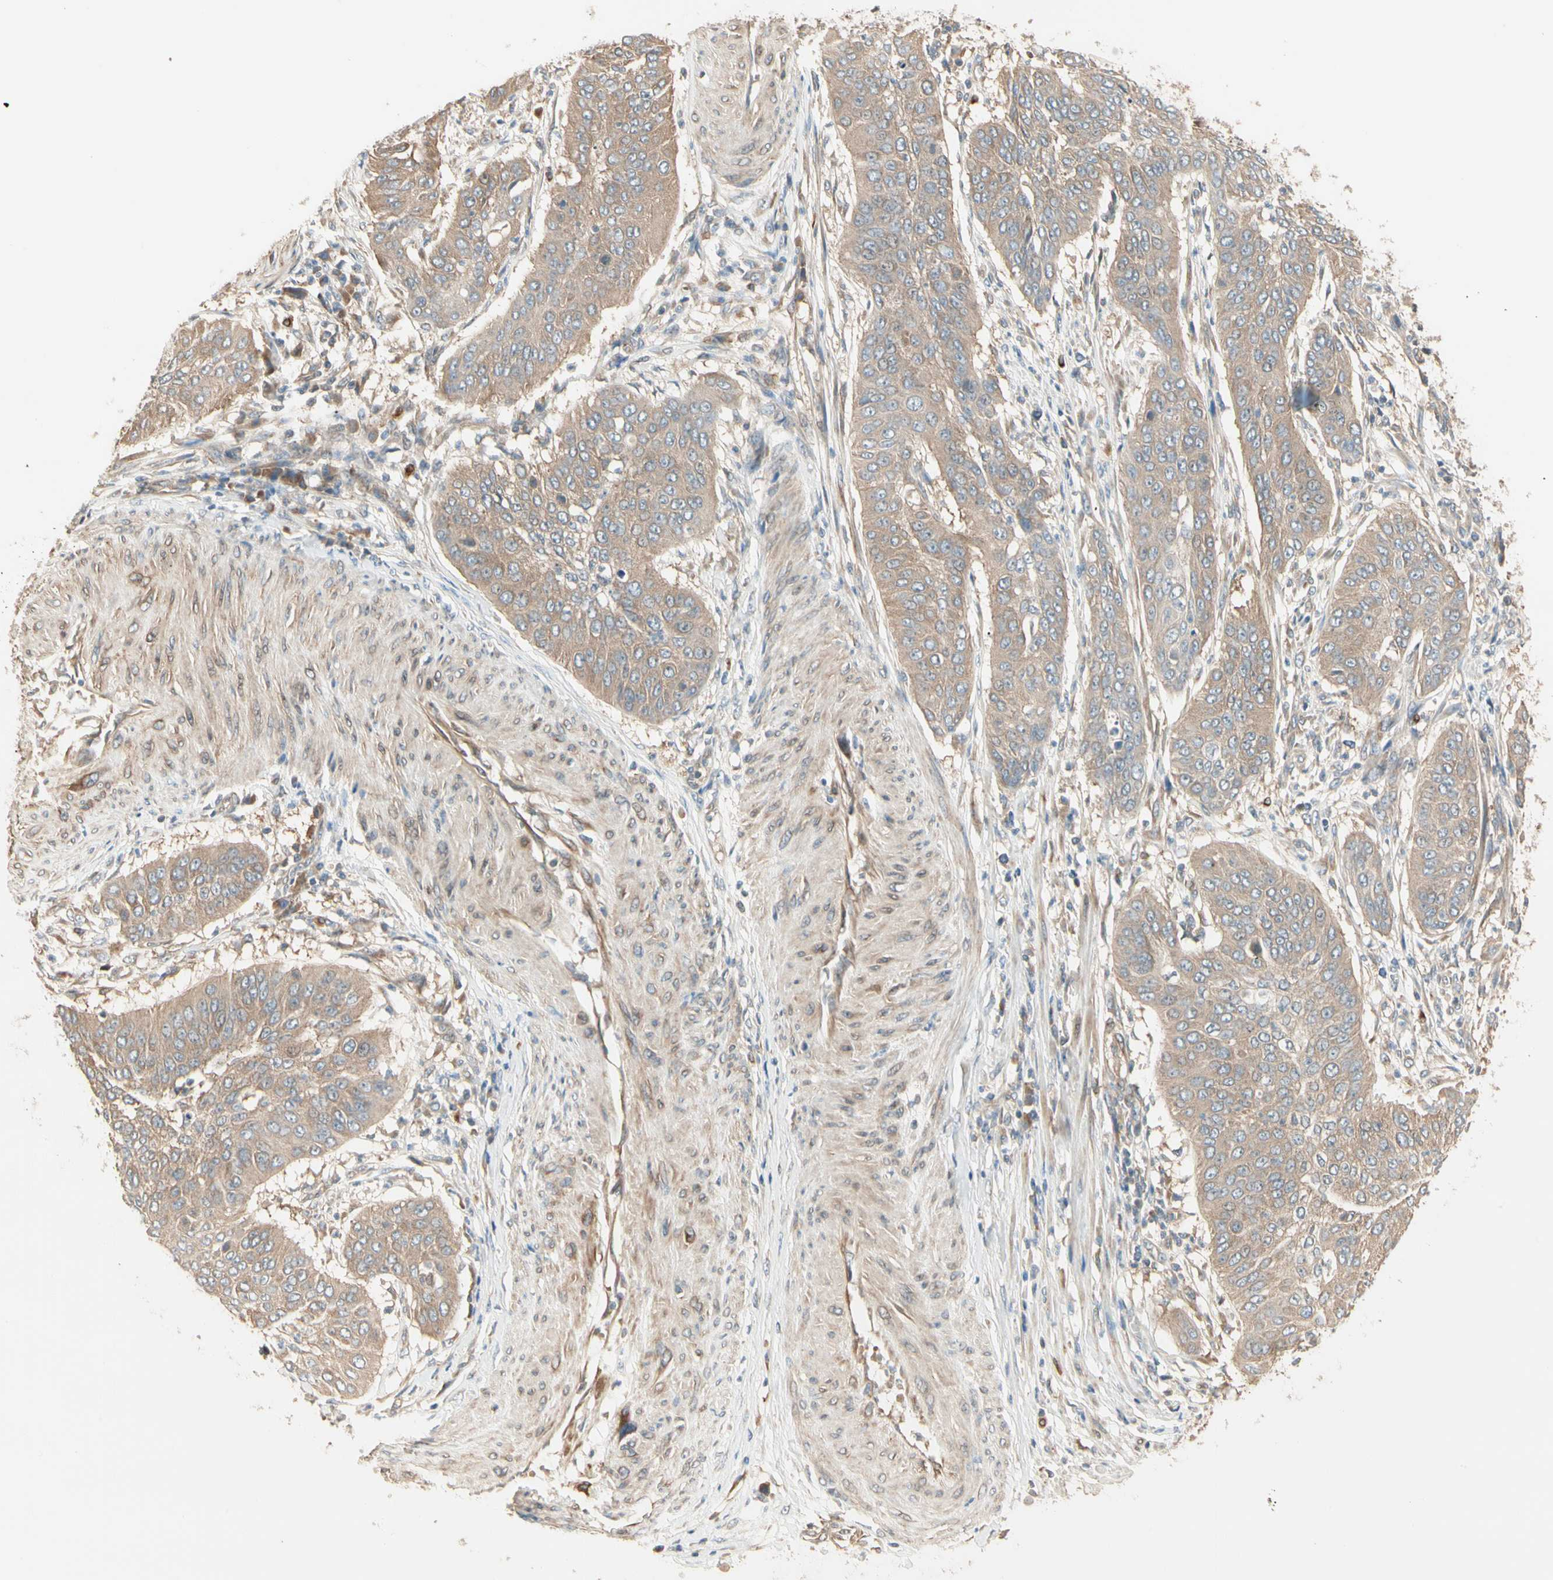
{"staining": {"intensity": "weak", "quantity": ">75%", "location": "cytoplasmic/membranous"}, "tissue": "cervical cancer", "cell_type": "Tumor cells", "image_type": "cancer", "snomed": [{"axis": "morphology", "description": "Normal tissue, NOS"}, {"axis": "morphology", "description": "Squamous cell carcinoma, NOS"}, {"axis": "topography", "description": "Cervix"}], "caption": "Human squamous cell carcinoma (cervical) stained for a protein (brown) reveals weak cytoplasmic/membranous positive expression in approximately >75% of tumor cells.", "gene": "IRAG1", "patient": {"sex": "female", "age": 39}}